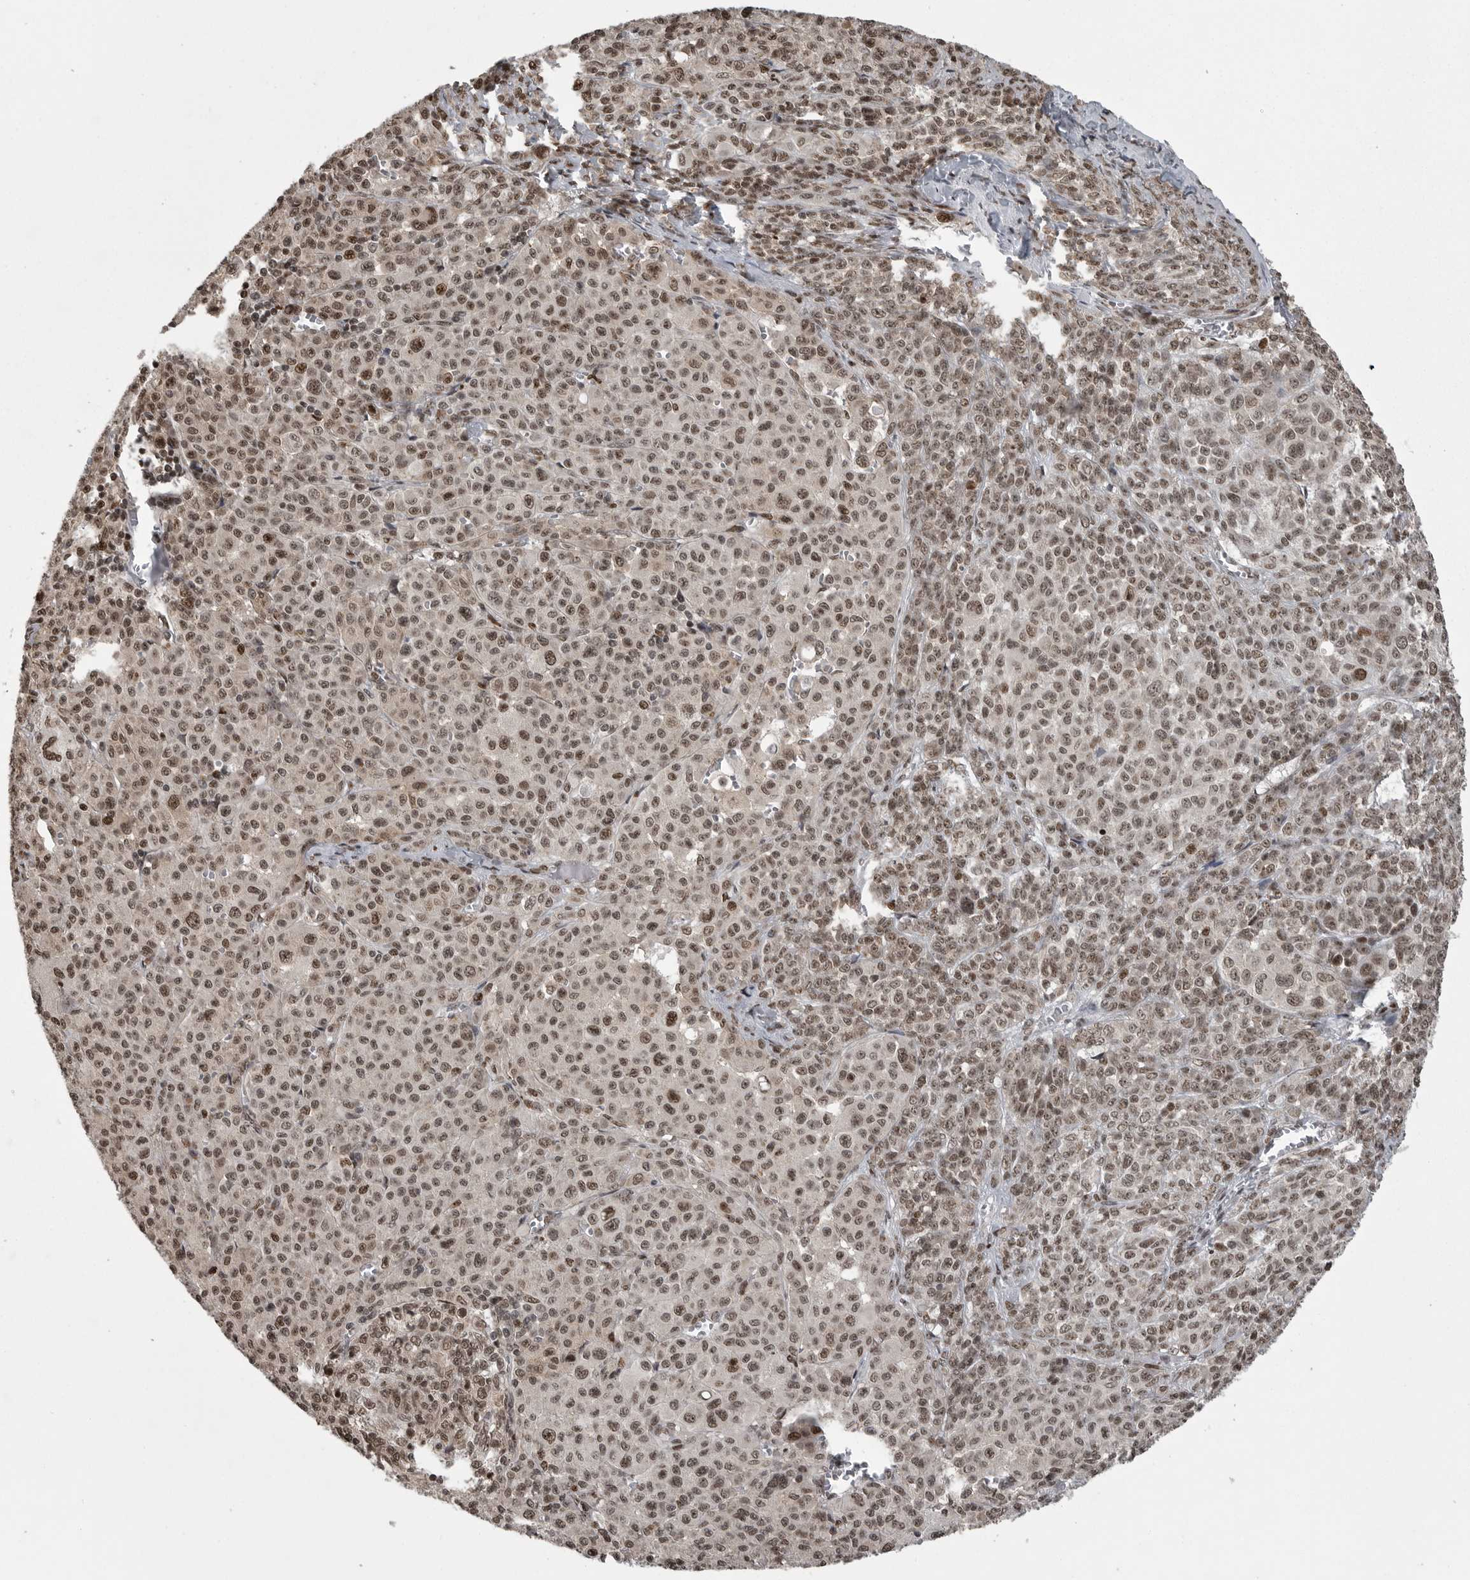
{"staining": {"intensity": "moderate", "quantity": ">75%", "location": "nuclear"}, "tissue": "melanoma", "cell_type": "Tumor cells", "image_type": "cancer", "snomed": [{"axis": "morphology", "description": "Malignant melanoma, Metastatic site"}, {"axis": "topography", "description": "Skin"}], "caption": "Malignant melanoma (metastatic site) stained for a protein (brown) shows moderate nuclear positive expression in about >75% of tumor cells.", "gene": "YAF2", "patient": {"sex": "female", "age": 74}}